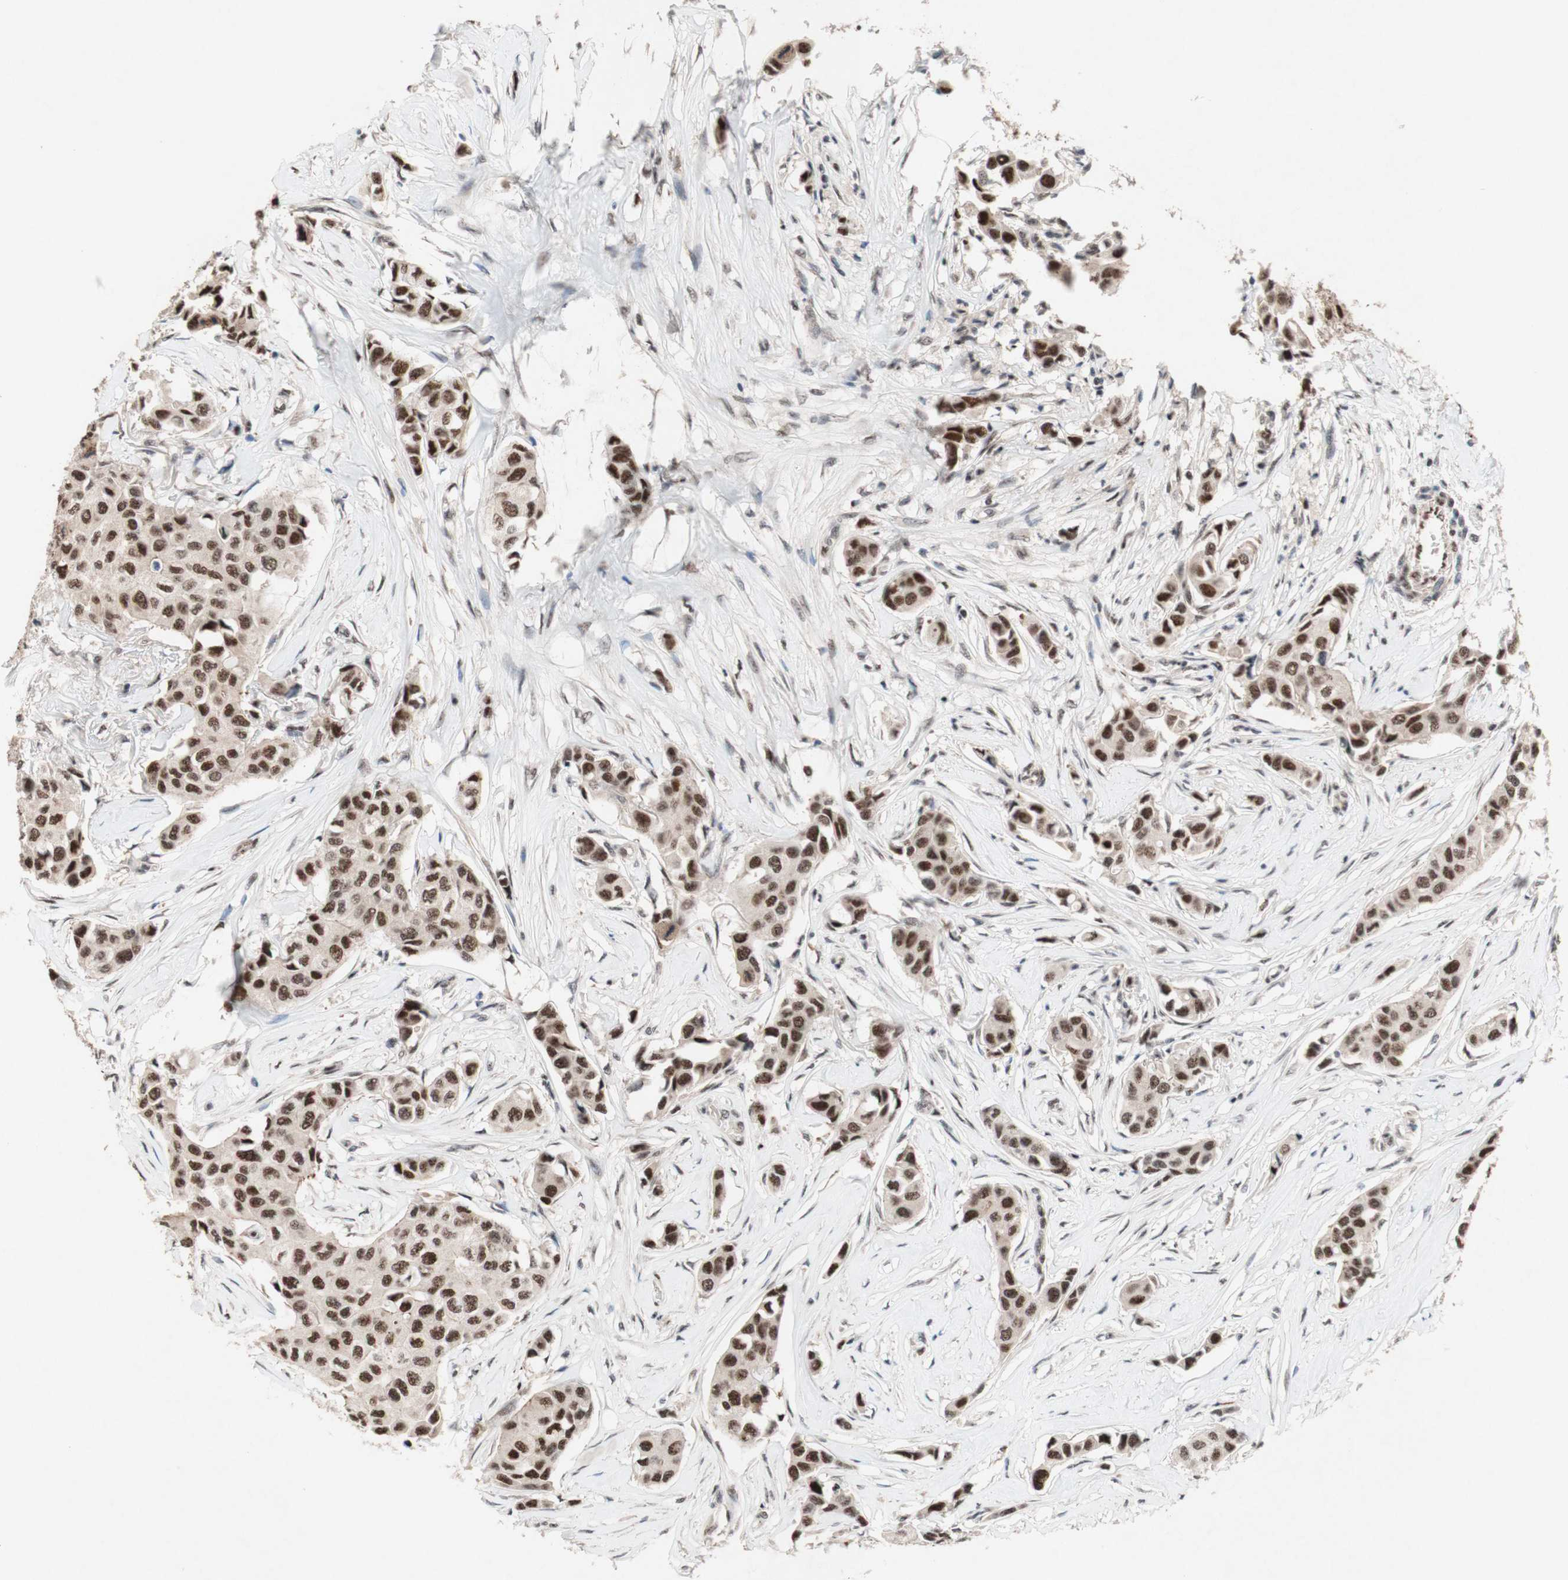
{"staining": {"intensity": "strong", "quantity": ">75%", "location": "nuclear"}, "tissue": "breast cancer", "cell_type": "Tumor cells", "image_type": "cancer", "snomed": [{"axis": "morphology", "description": "Duct carcinoma"}, {"axis": "topography", "description": "Breast"}], "caption": "Immunohistochemical staining of human breast cancer (infiltrating ductal carcinoma) shows high levels of strong nuclear positivity in about >75% of tumor cells.", "gene": "TLE1", "patient": {"sex": "female", "age": 80}}